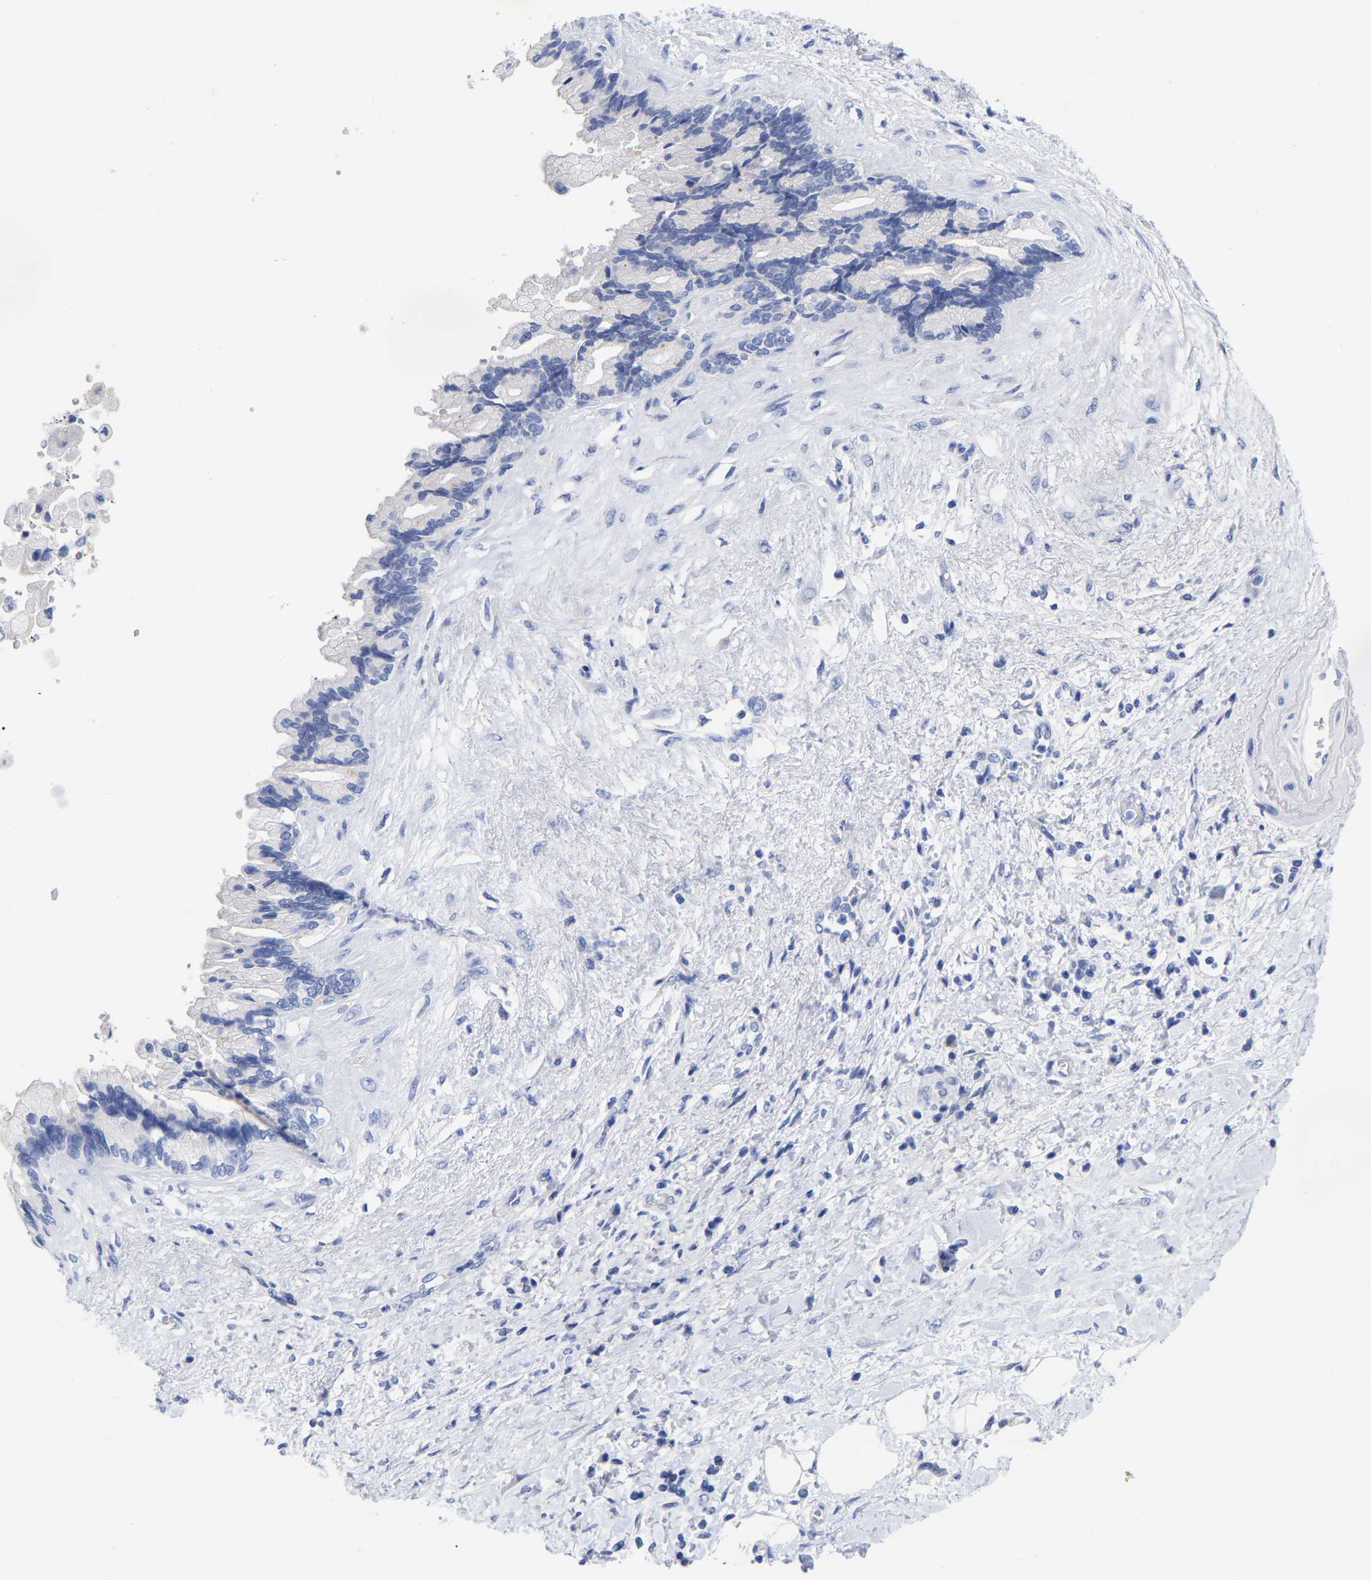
{"staining": {"intensity": "negative", "quantity": "none", "location": "none"}, "tissue": "pancreatic cancer", "cell_type": "Tumor cells", "image_type": "cancer", "snomed": [{"axis": "morphology", "description": "Adenocarcinoma, NOS"}, {"axis": "topography", "description": "Pancreas"}], "caption": "This image is of adenocarcinoma (pancreatic) stained with immunohistochemistry to label a protein in brown with the nuclei are counter-stained blue. There is no staining in tumor cells.", "gene": "CFAP298", "patient": {"sex": "female", "age": 60}}